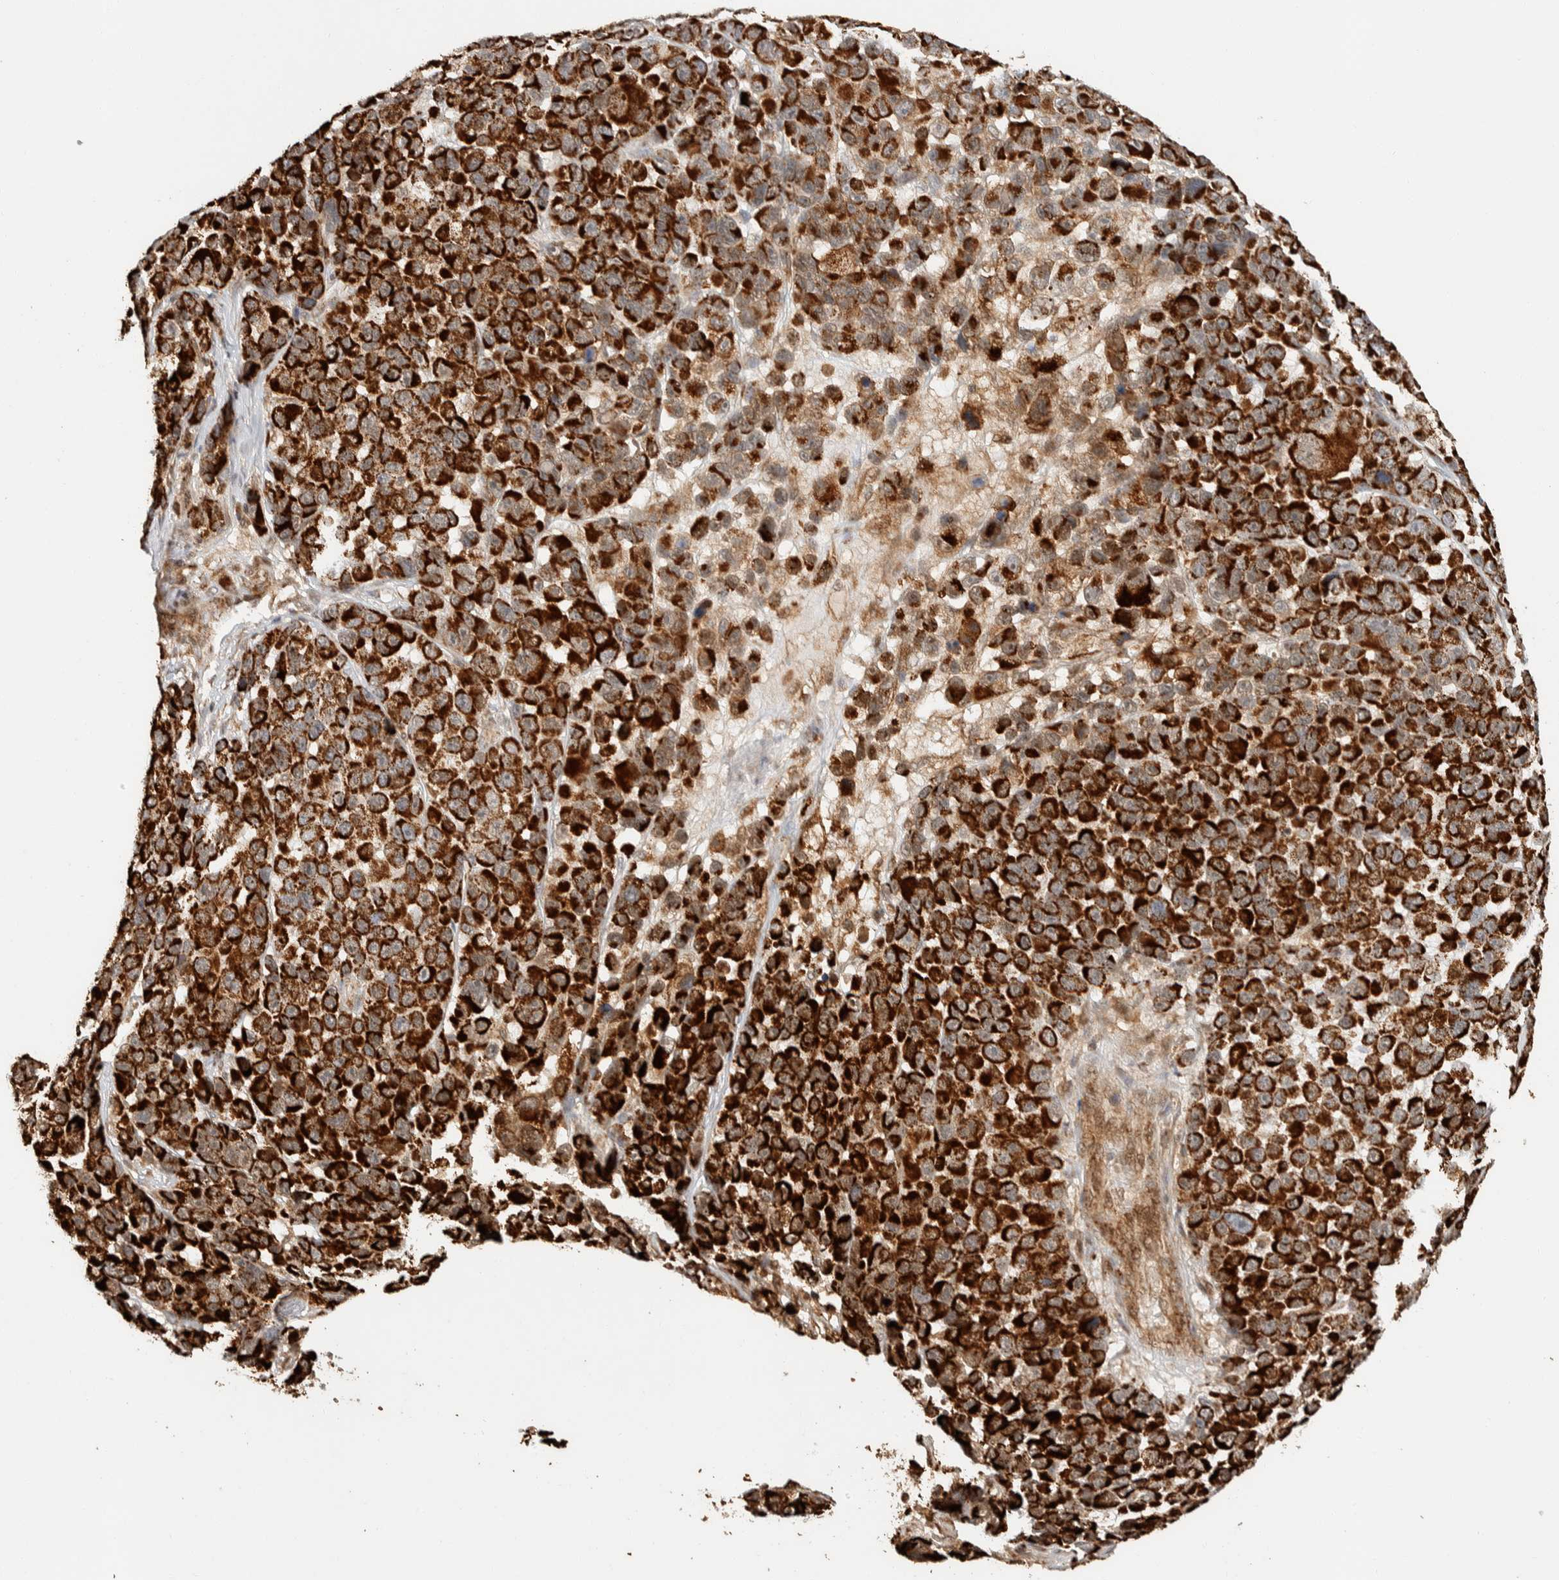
{"staining": {"intensity": "strong", "quantity": ">75%", "location": "cytoplasmic/membranous"}, "tissue": "melanoma", "cell_type": "Tumor cells", "image_type": "cancer", "snomed": [{"axis": "morphology", "description": "Malignant melanoma, NOS"}, {"axis": "topography", "description": "Skin"}], "caption": "Approximately >75% of tumor cells in melanoma reveal strong cytoplasmic/membranous protein expression as visualized by brown immunohistochemical staining.", "gene": "KIF9", "patient": {"sex": "male", "age": 53}}